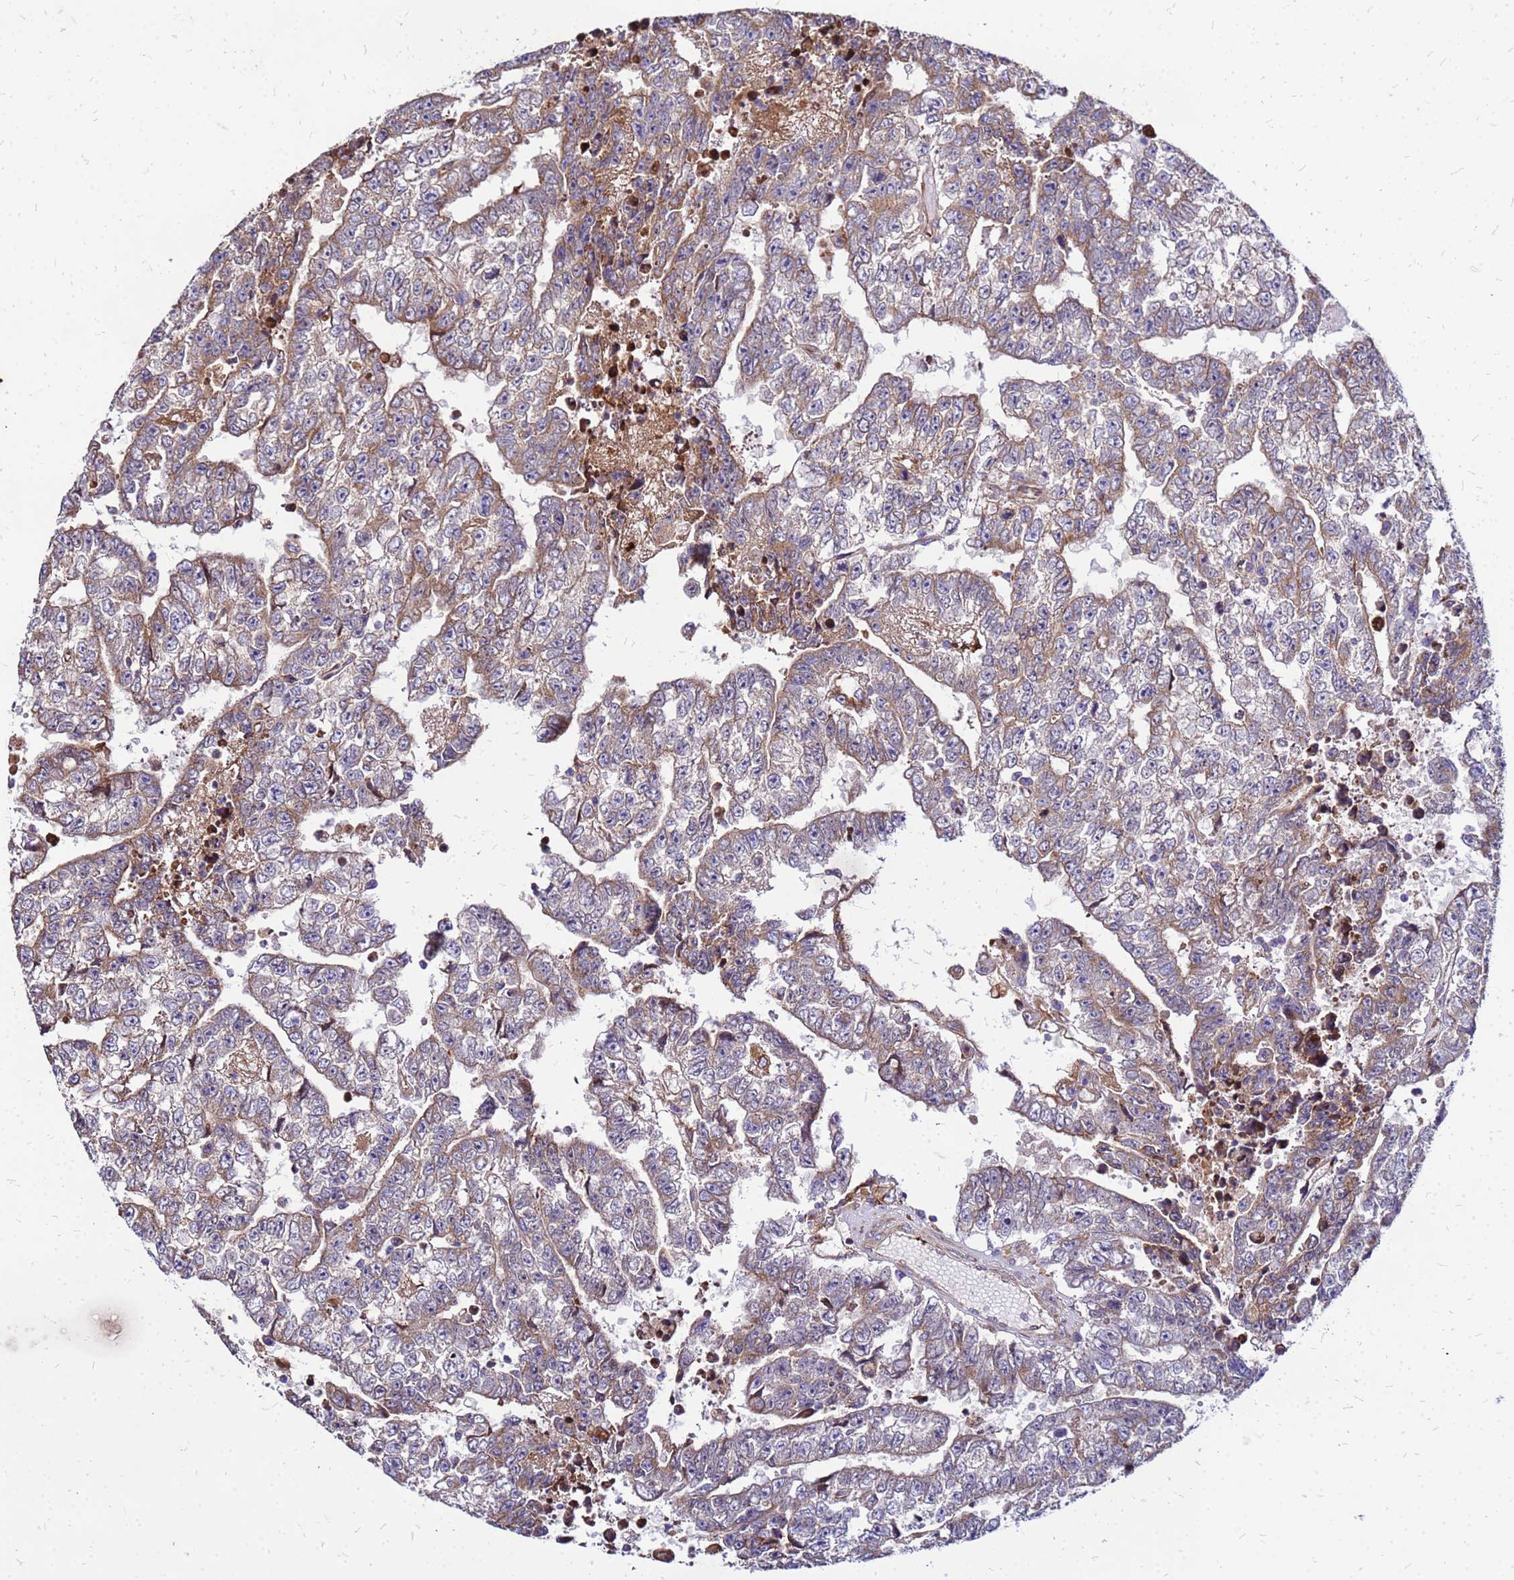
{"staining": {"intensity": "moderate", "quantity": "25%-75%", "location": "cytoplasmic/membranous"}, "tissue": "testis cancer", "cell_type": "Tumor cells", "image_type": "cancer", "snomed": [{"axis": "morphology", "description": "Carcinoma, Embryonal, NOS"}, {"axis": "topography", "description": "Testis"}], "caption": "A photomicrograph of testis cancer stained for a protein reveals moderate cytoplasmic/membranous brown staining in tumor cells.", "gene": "VMO1", "patient": {"sex": "male", "age": 25}}